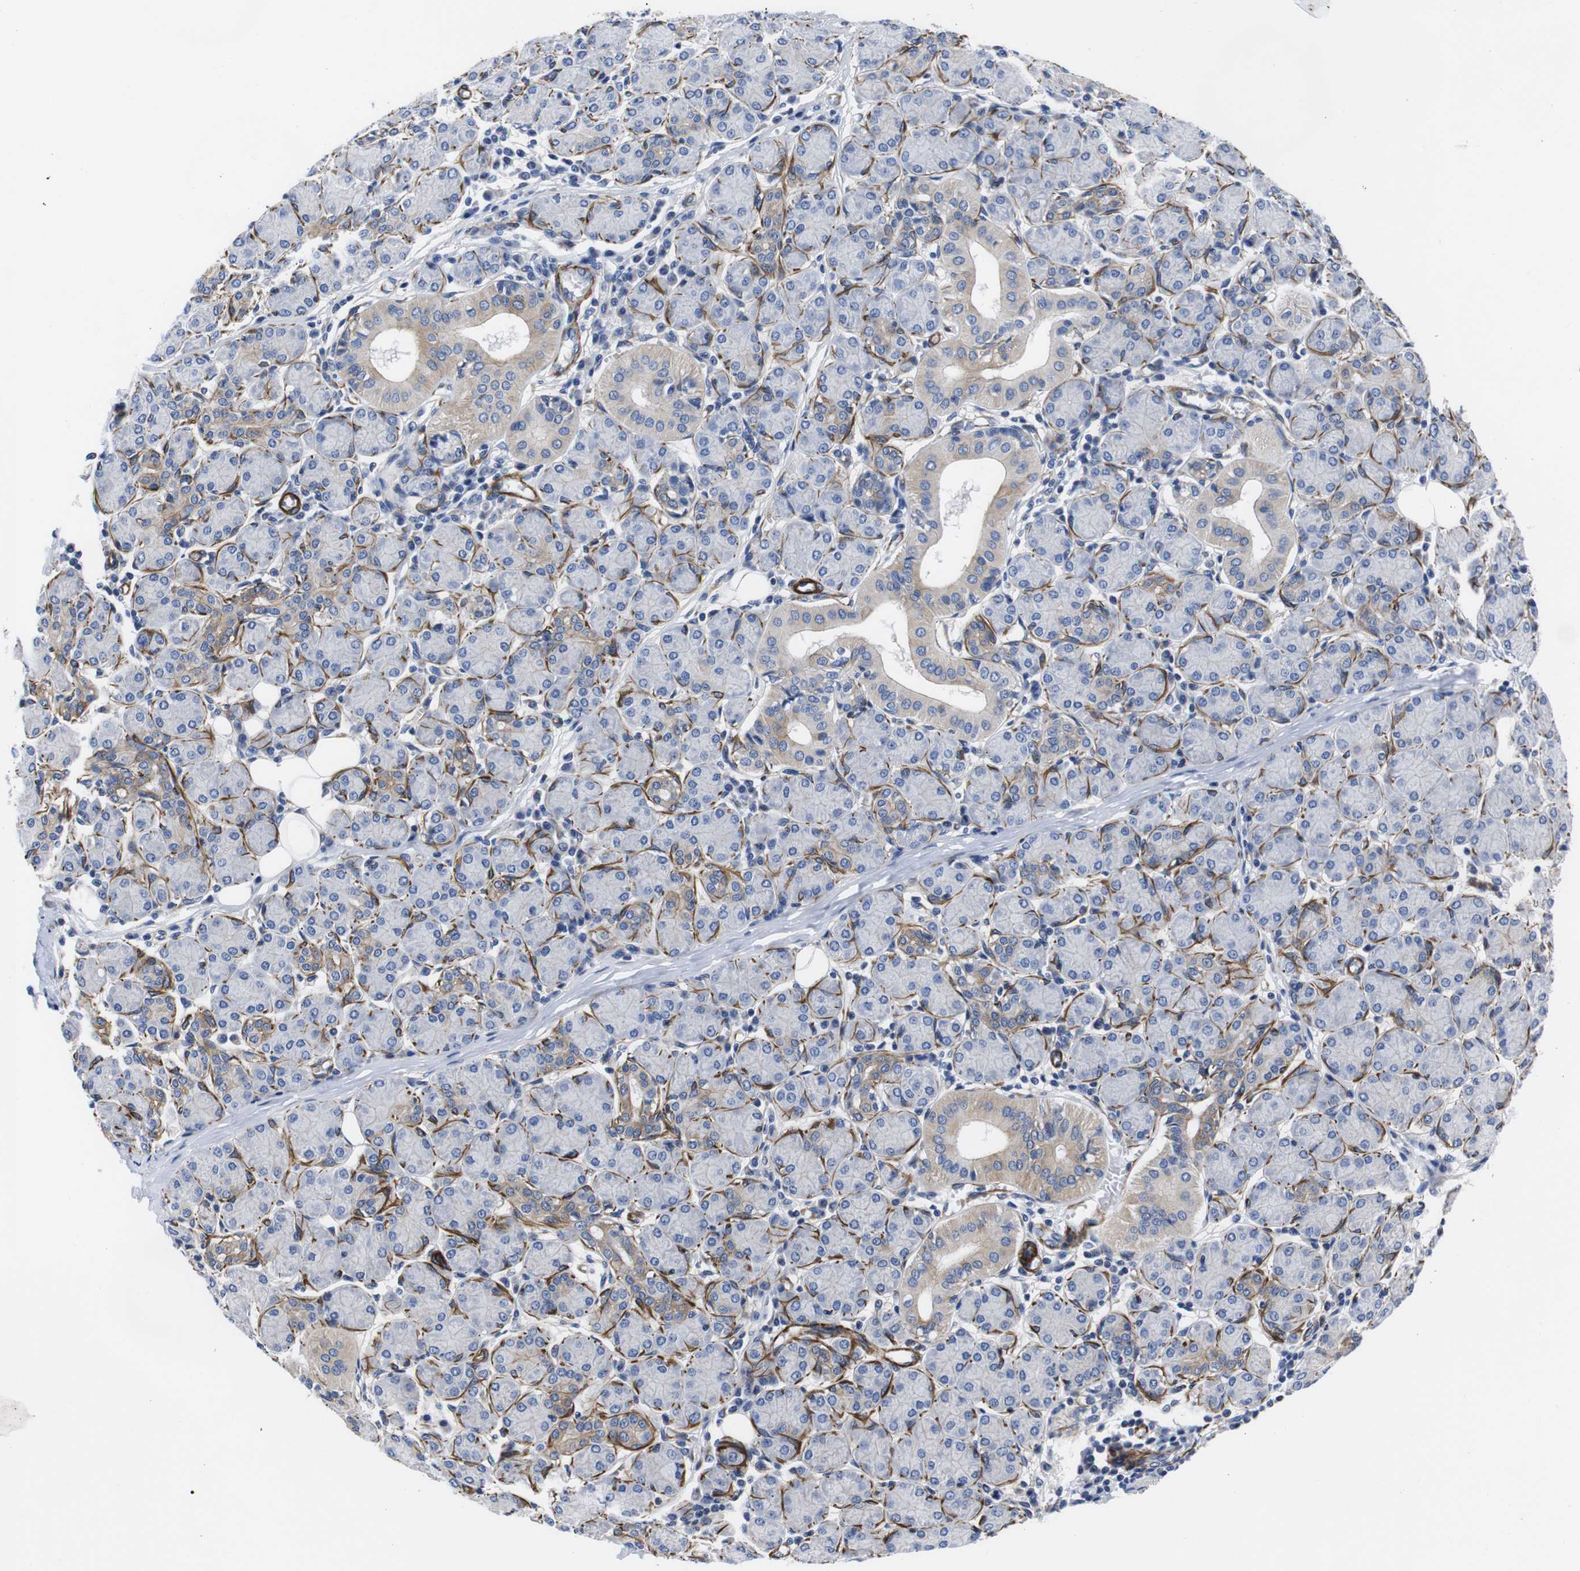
{"staining": {"intensity": "weak", "quantity": "<25%", "location": "cytoplasmic/membranous"}, "tissue": "salivary gland", "cell_type": "Glandular cells", "image_type": "normal", "snomed": [{"axis": "morphology", "description": "Normal tissue, NOS"}, {"axis": "morphology", "description": "Inflammation, NOS"}, {"axis": "topography", "description": "Lymph node"}, {"axis": "topography", "description": "Salivary gland"}], "caption": "This is a image of IHC staining of unremarkable salivary gland, which shows no expression in glandular cells.", "gene": "WNT10A", "patient": {"sex": "male", "age": 3}}